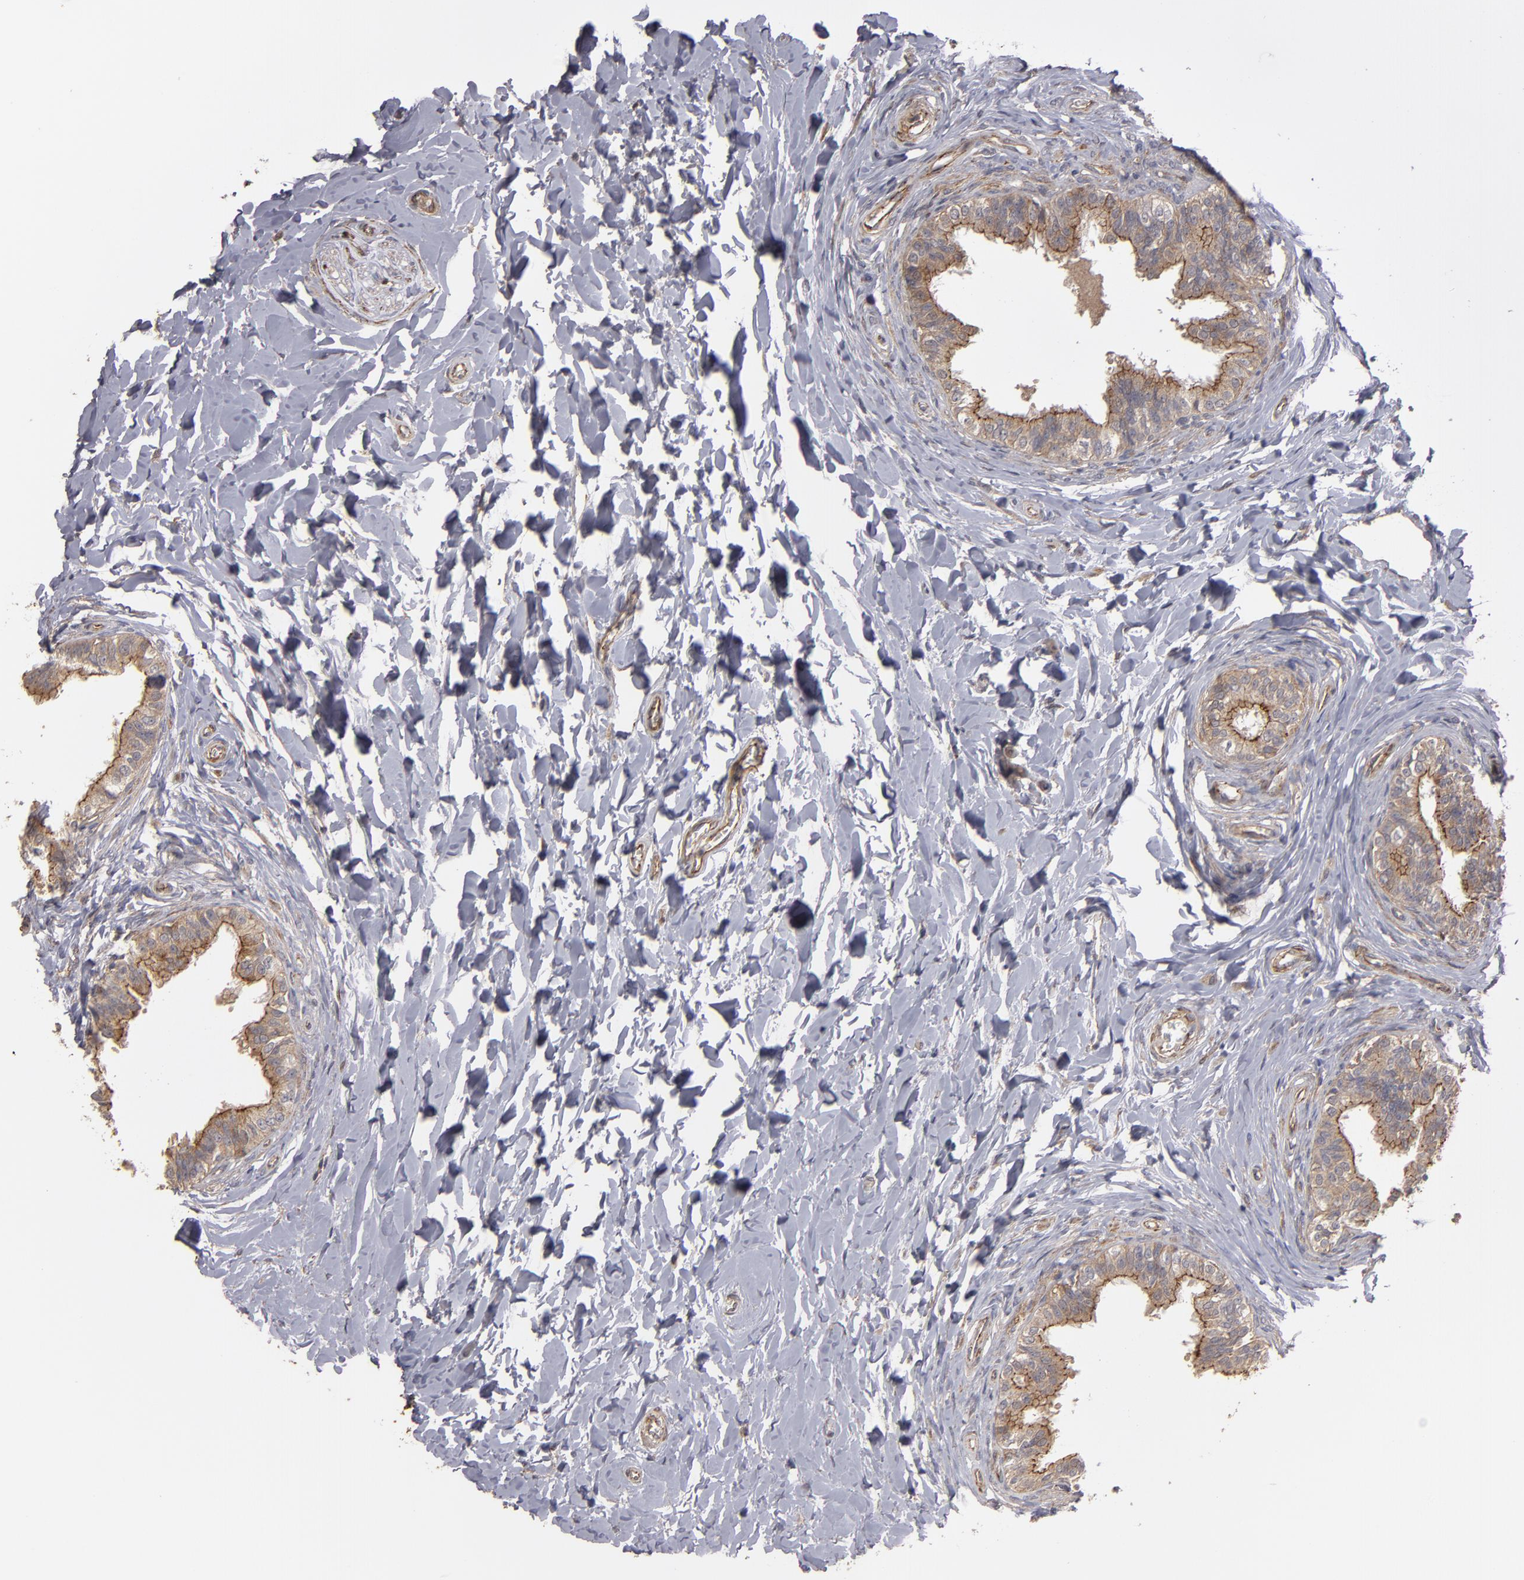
{"staining": {"intensity": "moderate", "quantity": ">75%", "location": "cytoplasmic/membranous"}, "tissue": "epididymis", "cell_type": "Glandular cells", "image_type": "normal", "snomed": [{"axis": "morphology", "description": "Normal tissue, NOS"}, {"axis": "topography", "description": "Soft tissue"}, {"axis": "topography", "description": "Epididymis"}], "caption": "Protein staining by immunohistochemistry shows moderate cytoplasmic/membranous expression in approximately >75% of glandular cells in benign epididymis. The staining is performed using DAB brown chromogen to label protein expression. The nuclei are counter-stained blue using hematoxylin.", "gene": "TJP1", "patient": {"sex": "male", "age": 26}}